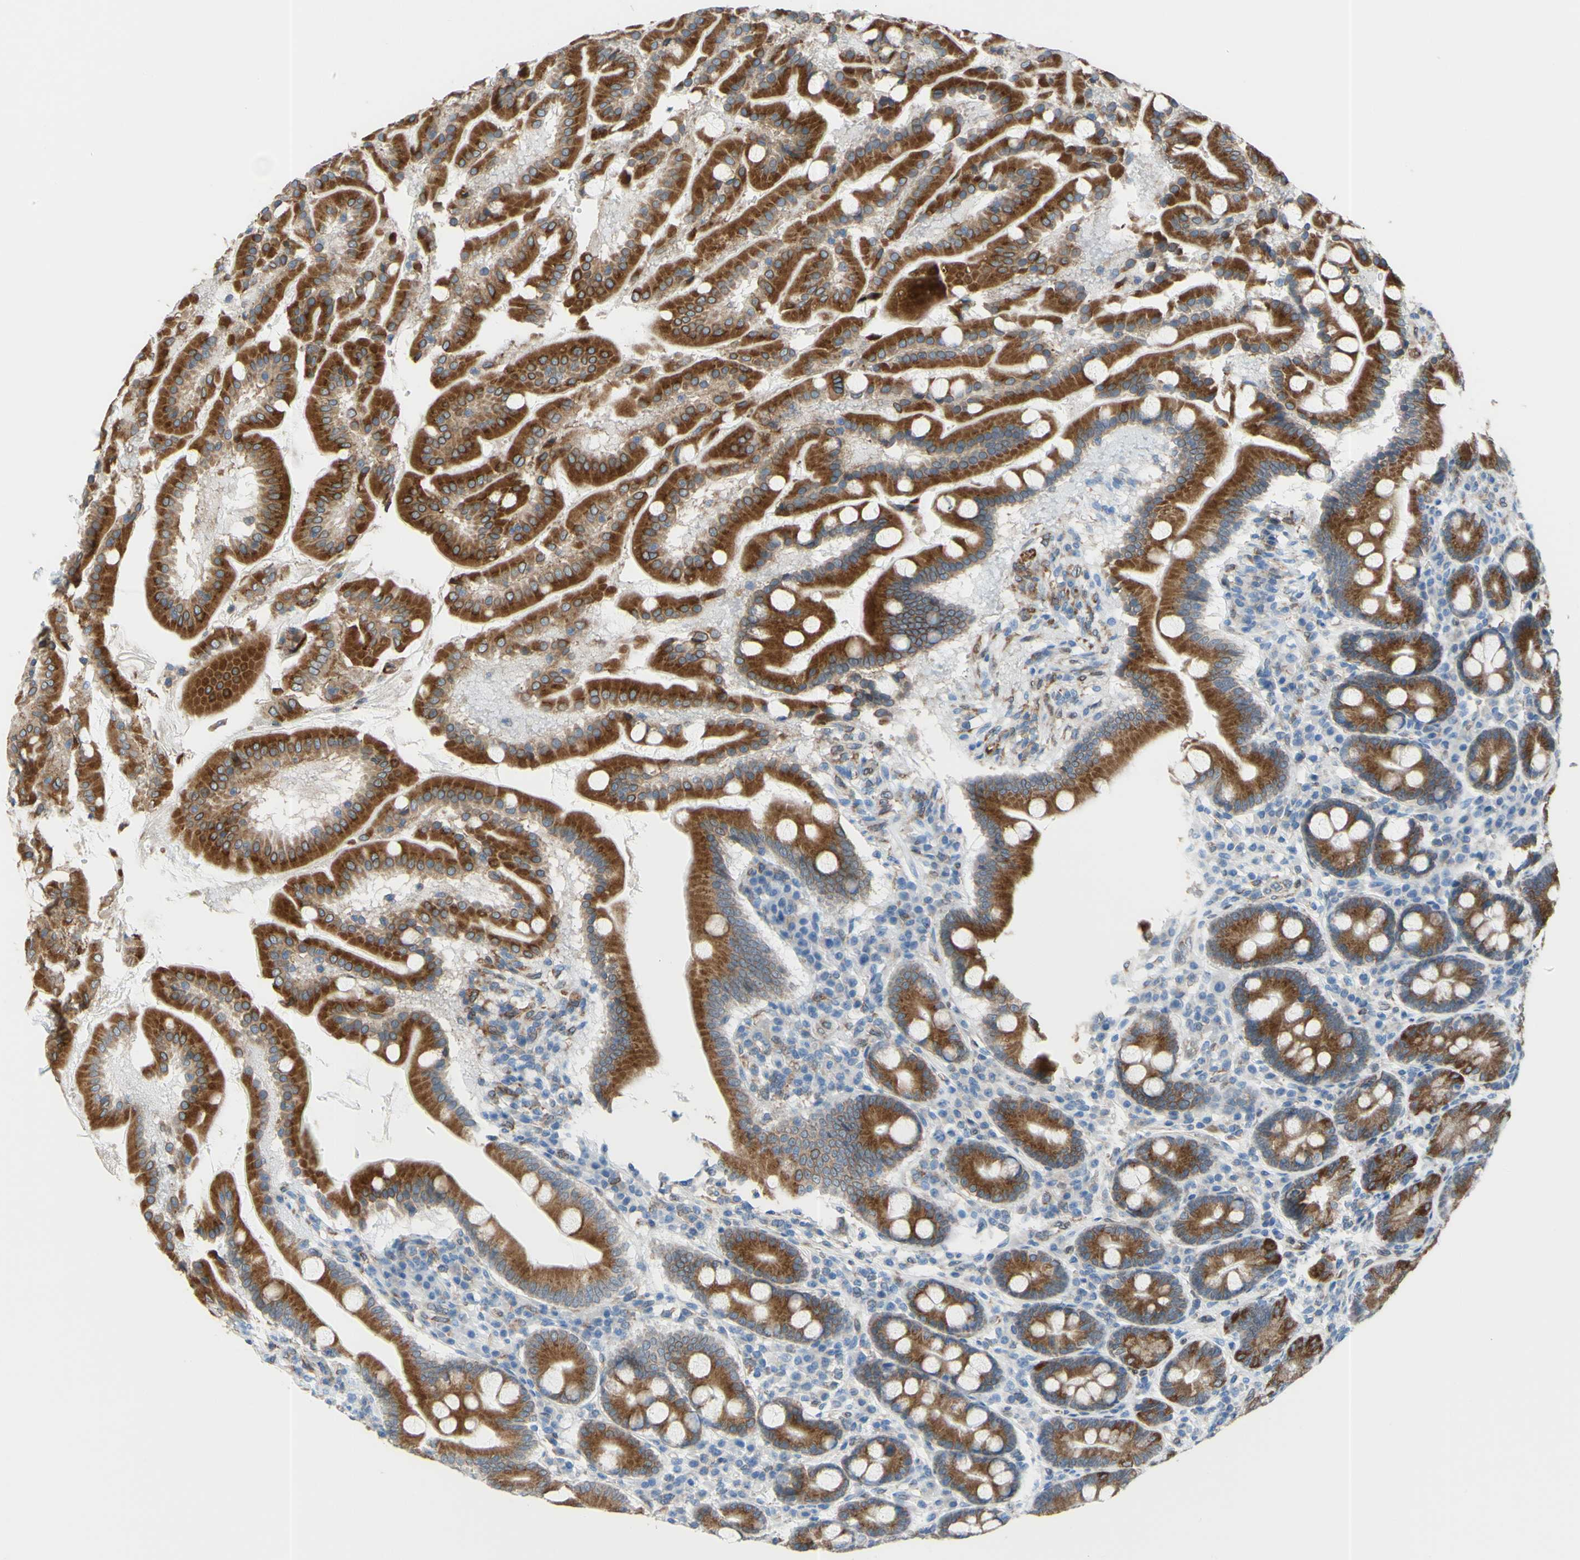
{"staining": {"intensity": "strong", "quantity": ">75%", "location": "cytoplasmic/membranous"}, "tissue": "duodenum", "cell_type": "Glandular cells", "image_type": "normal", "snomed": [{"axis": "morphology", "description": "Normal tissue, NOS"}, {"axis": "topography", "description": "Duodenum"}], "caption": "IHC image of unremarkable duodenum stained for a protein (brown), which demonstrates high levels of strong cytoplasmic/membranous expression in approximately >75% of glandular cells.", "gene": "MGST2", "patient": {"sex": "male", "age": 50}}